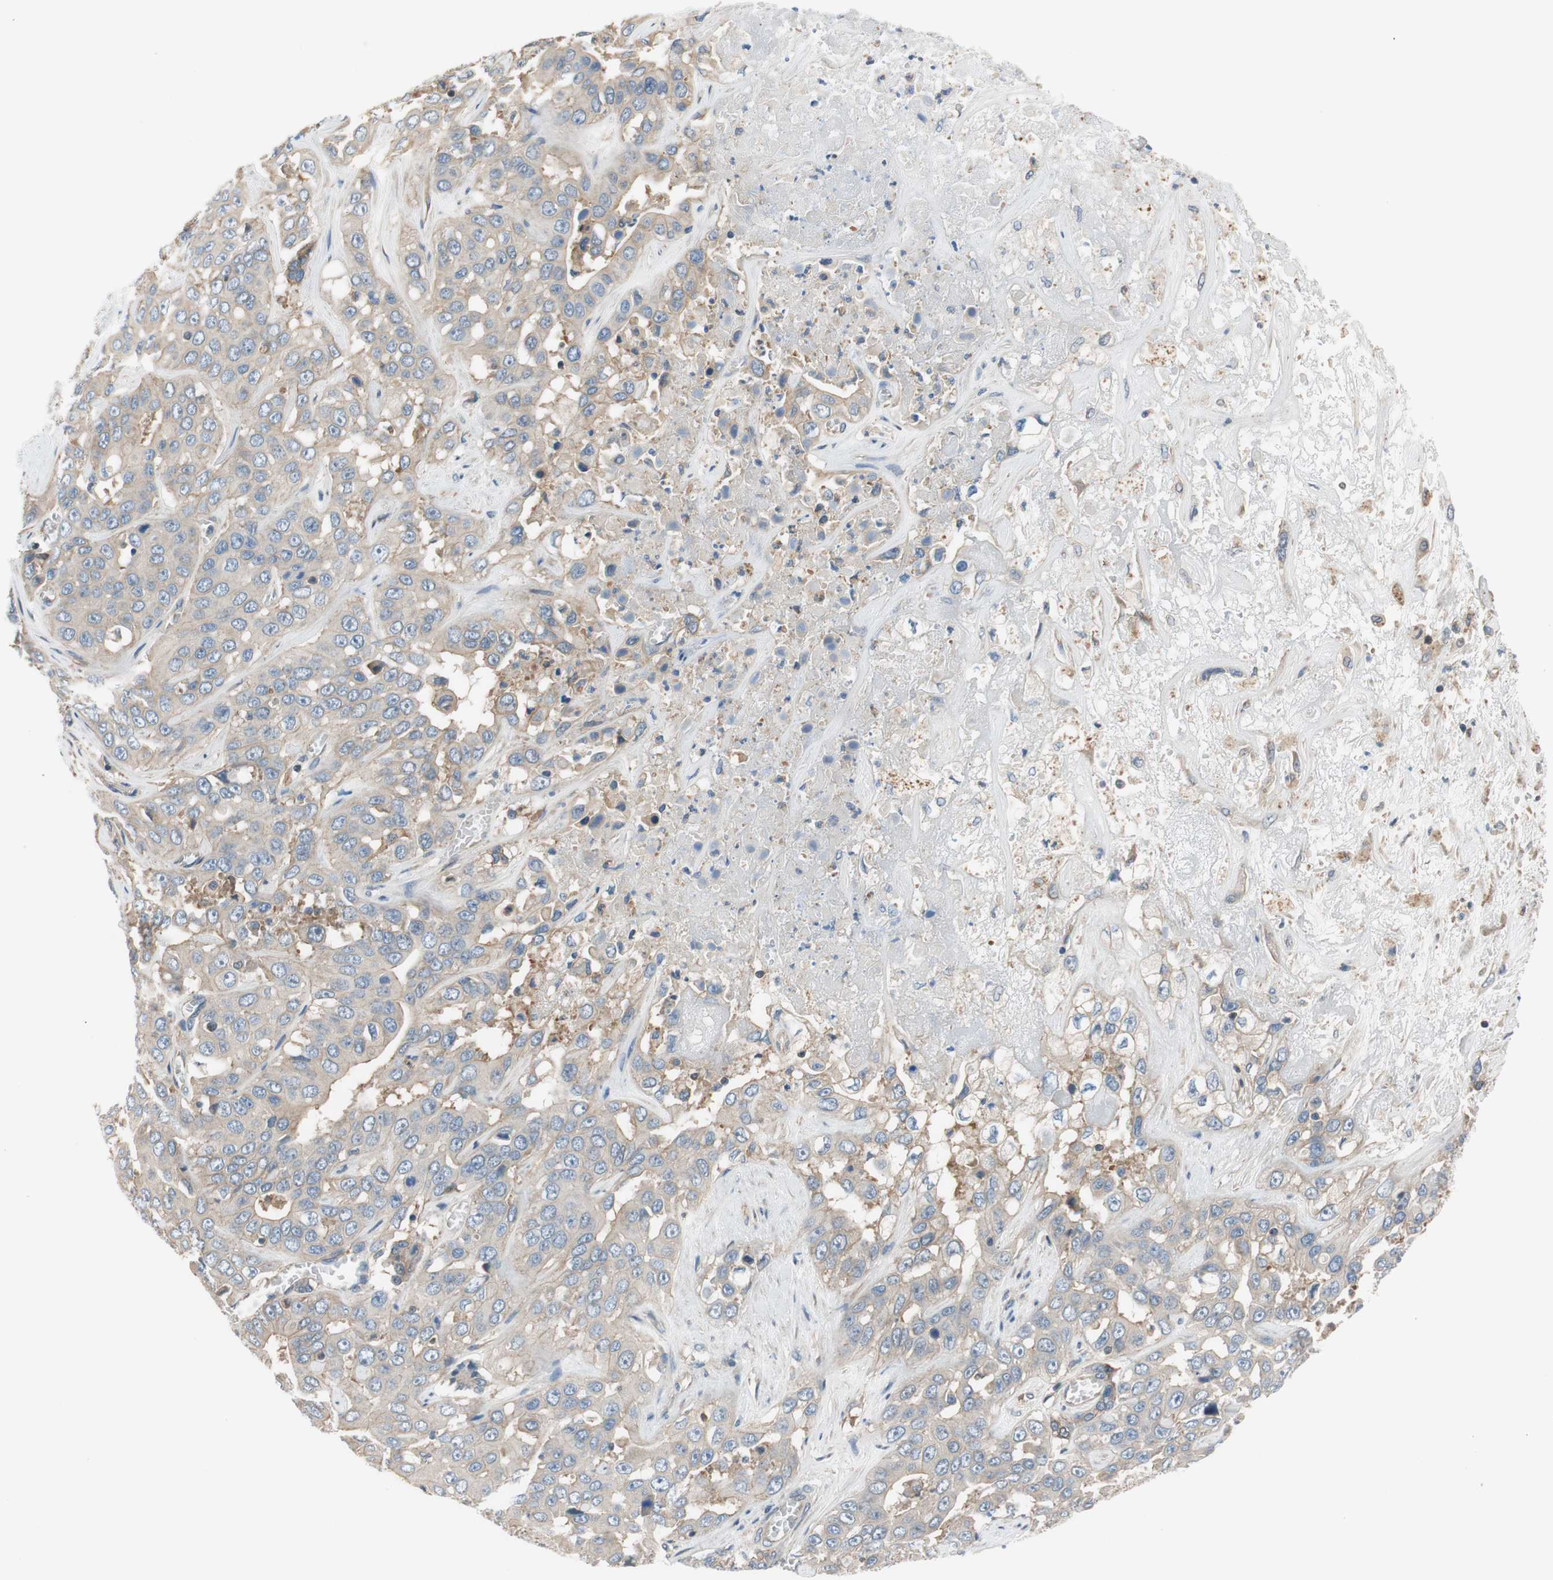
{"staining": {"intensity": "weak", "quantity": ">75%", "location": "cytoplasmic/membranous"}, "tissue": "liver cancer", "cell_type": "Tumor cells", "image_type": "cancer", "snomed": [{"axis": "morphology", "description": "Cholangiocarcinoma"}, {"axis": "topography", "description": "Liver"}], "caption": "Protein expression analysis of liver cholangiocarcinoma reveals weak cytoplasmic/membranous positivity in approximately >75% of tumor cells.", "gene": "CALML3", "patient": {"sex": "female", "age": 52}}